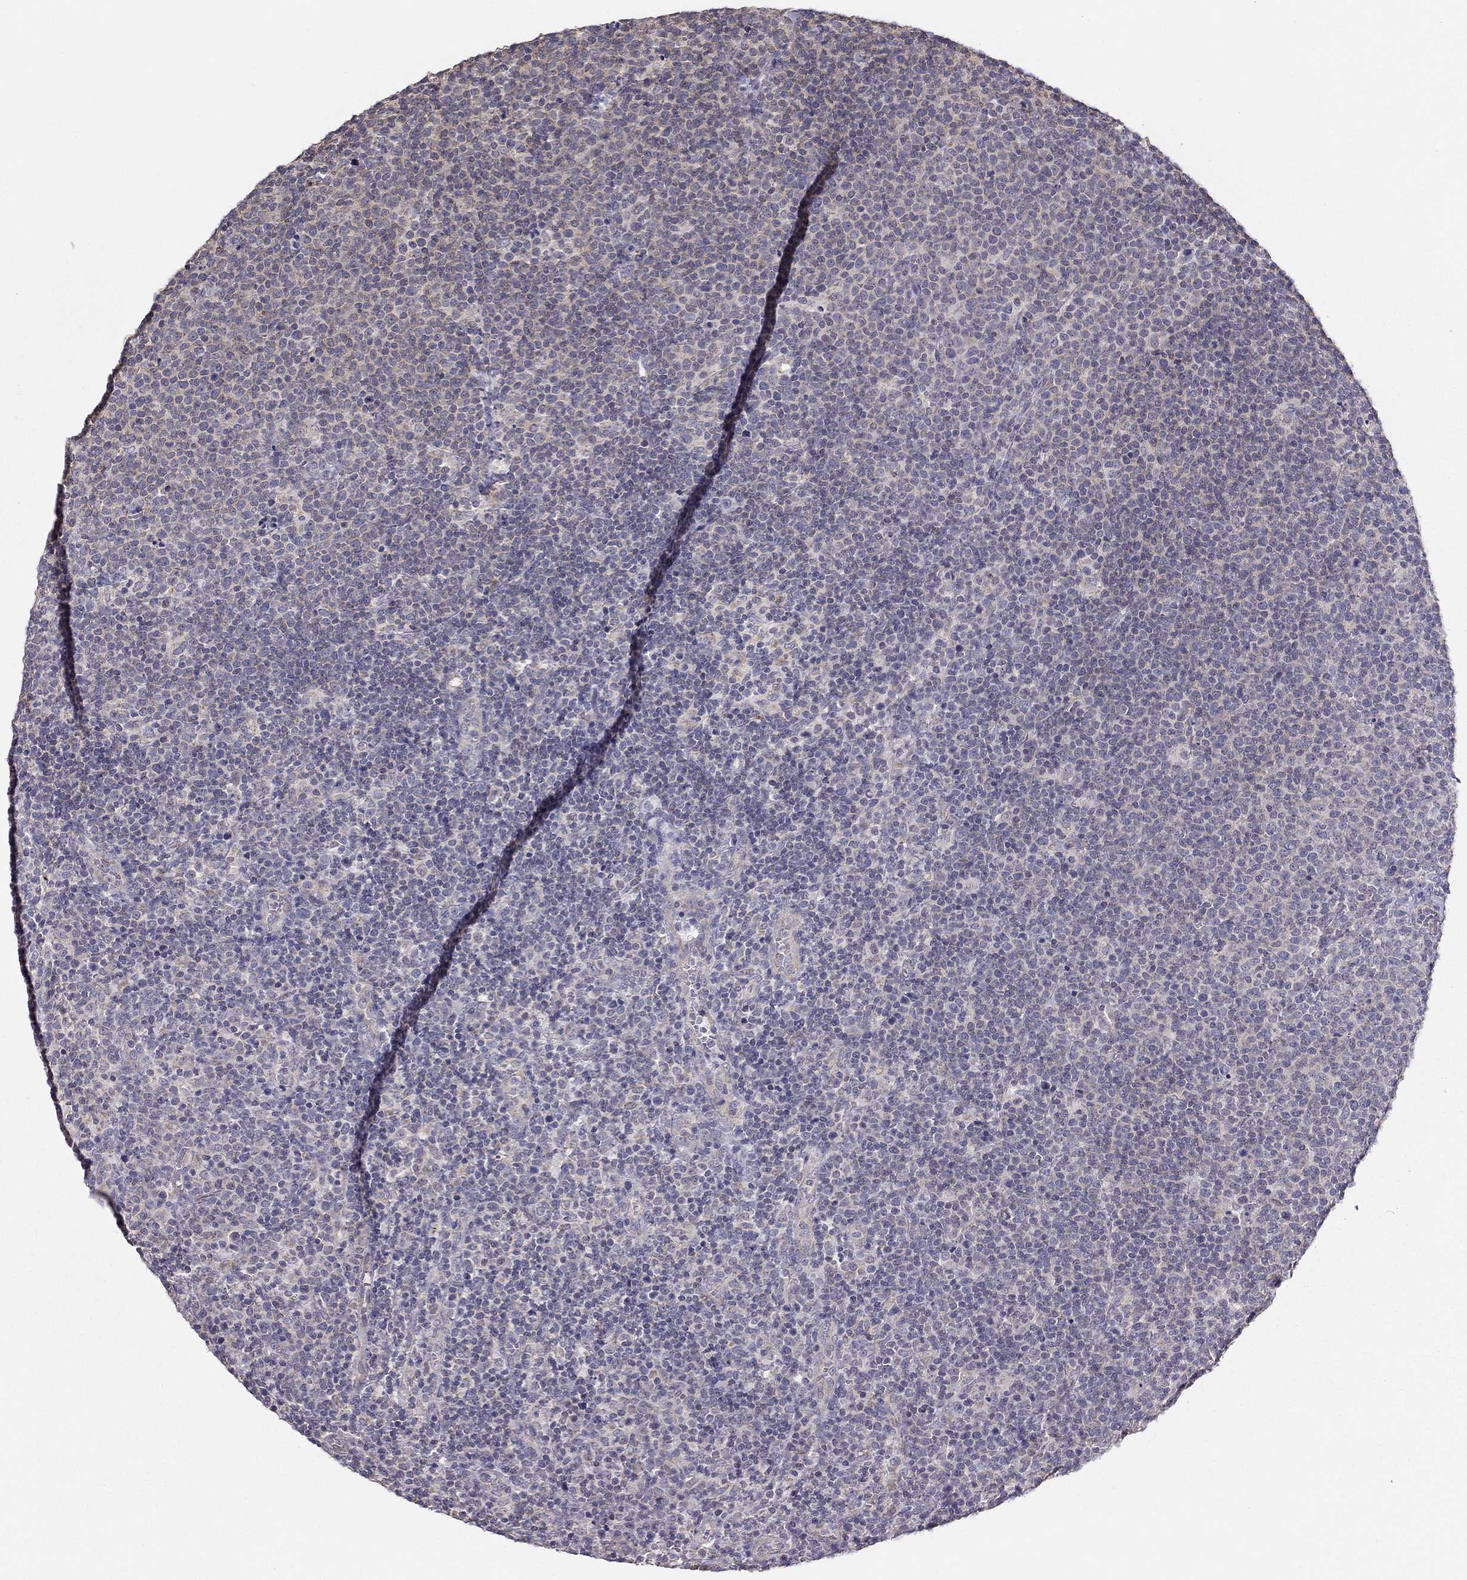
{"staining": {"intensity": "negative", "quantity": "none", "location": "none"}, "tissue": "lymphoma", "cell_type": "Tumor cells", "image_type": "cancer", "snomed": [{"axis": "morphology", "description": "Malignant lymphoma, non-Hodgkin's type, High grade"}, {"axis": "topography", "description": "Lymph node"}], "caption": "High magnification brightfield microscopy of high-grade malignant lymphoma, non-Hodgkin's type stained with DAB (3,3'-diaminobenzidine) (brown) and counterstained with hematoxylin (blue): tumor cells show no significant positivity. (DAB (3,3'-diaminobenzidine) immunohistochemistry with hematoxylin counter stain).", "gene": "LRIT3", "patient": {"sex": "male", "age": 61}}